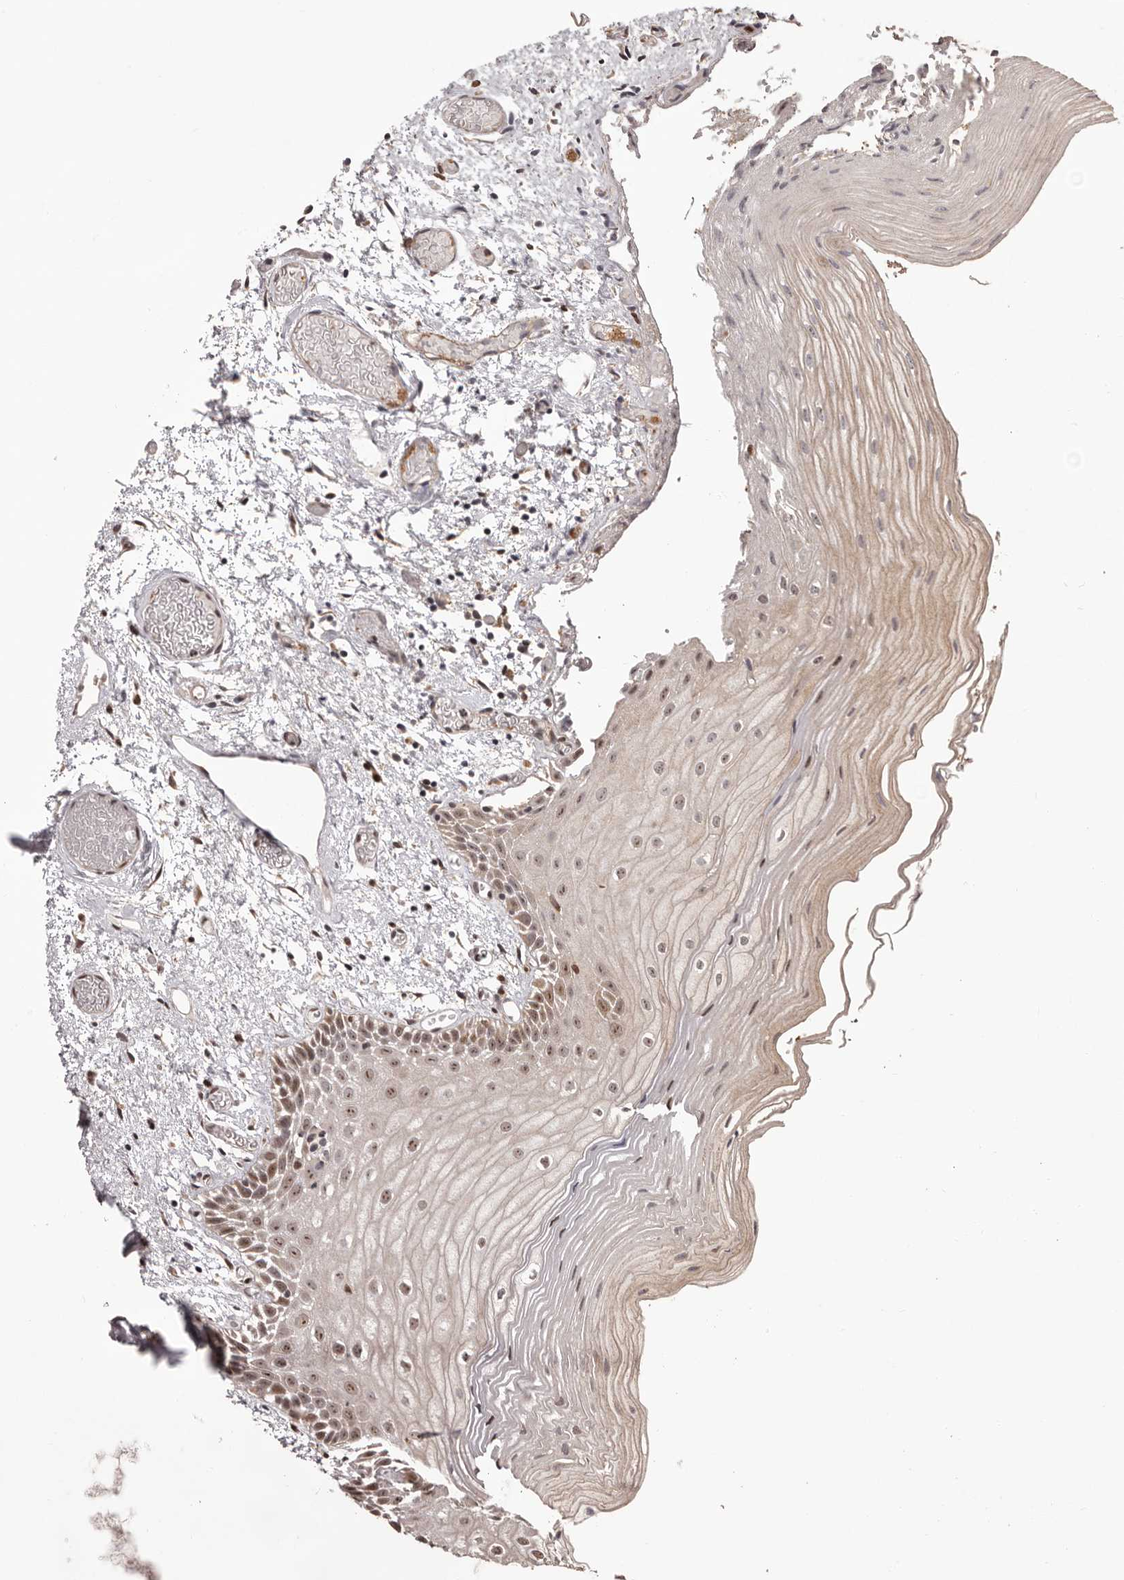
{"staining": {"intensity": "moderate", "quantity": "25%-75%", "location": "cytoplasmic/membranous,nuclear"}, "tissue": "oral mucosa", "cell_type": "Squamous epithelial cells", "image_type": "normal", "snomed": [{"axis": "morphology", "description": "Normal tissue, NOS"}, {"axis": "topography", "description": "Oral tissue"}], "caption": "Protein staining displays moderate cytoplasmic/membranous,nuclear expression in approximately 25%-75% of squamous epithelial cells in normal oral mucosa.", "gene": "ZCCHC7", "patient": {"sex": "male", "age": 52}}